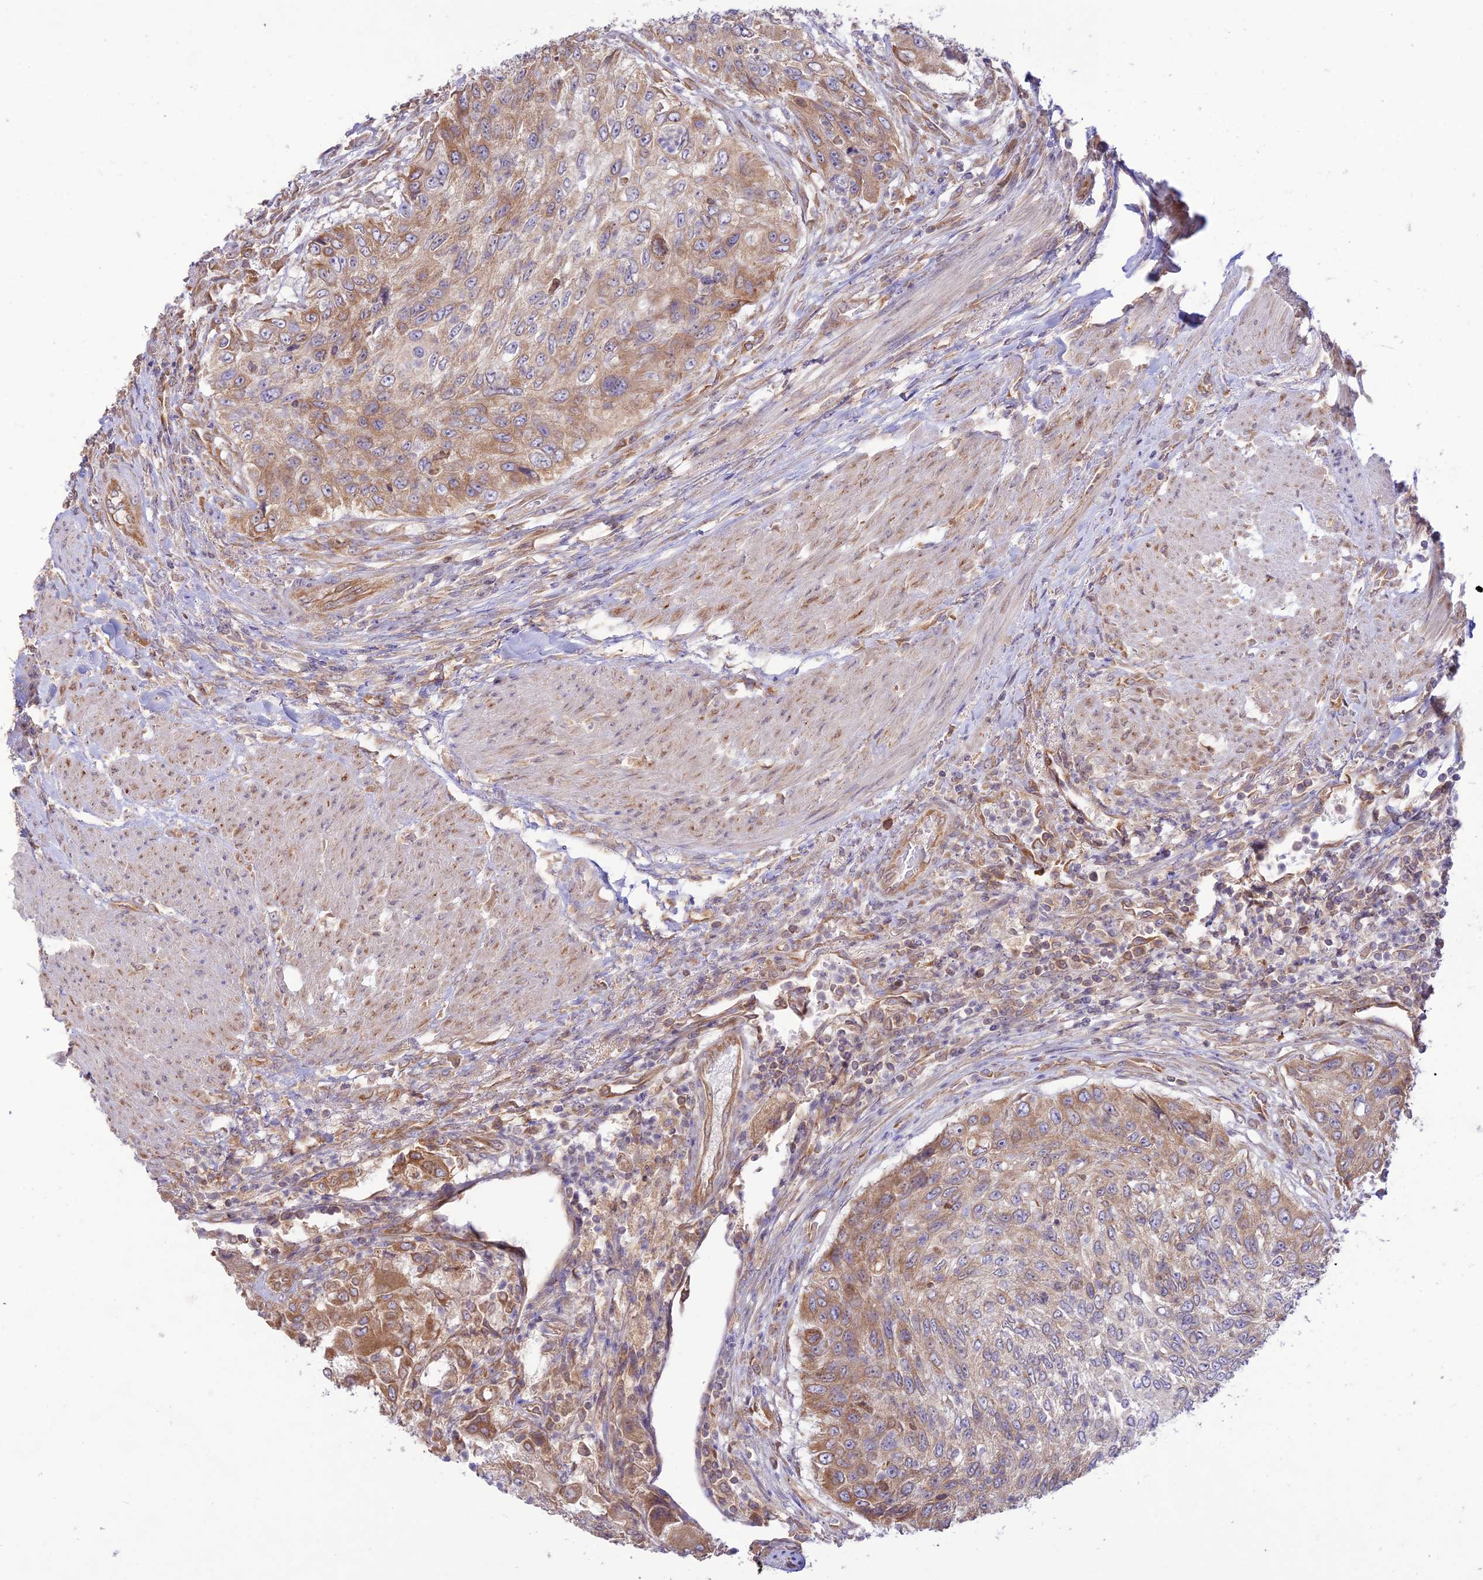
{"staining": {"intensity": "moderate", "quantity": "25%-75%", "location": "cytoplasmic/membranous"}, "tissue": "urothelial cancer", "cell_type": "Tumor cells", "image_type": "cancer", "snomed": [{"axis": "morphology", "description": "Urothelial carcinoma, High grade"}, {"axis": "topography", "description": "Urinary bladder"}], "caption": "Urothelial cancer stained with DAB immunohistochemistry displays medium levels of moderate cytoplasmic/membranous staining in approximately 25%-75% of tumor cells.", "gene": "TMEM259", "patient": {"sex": "female", "age": 60}}